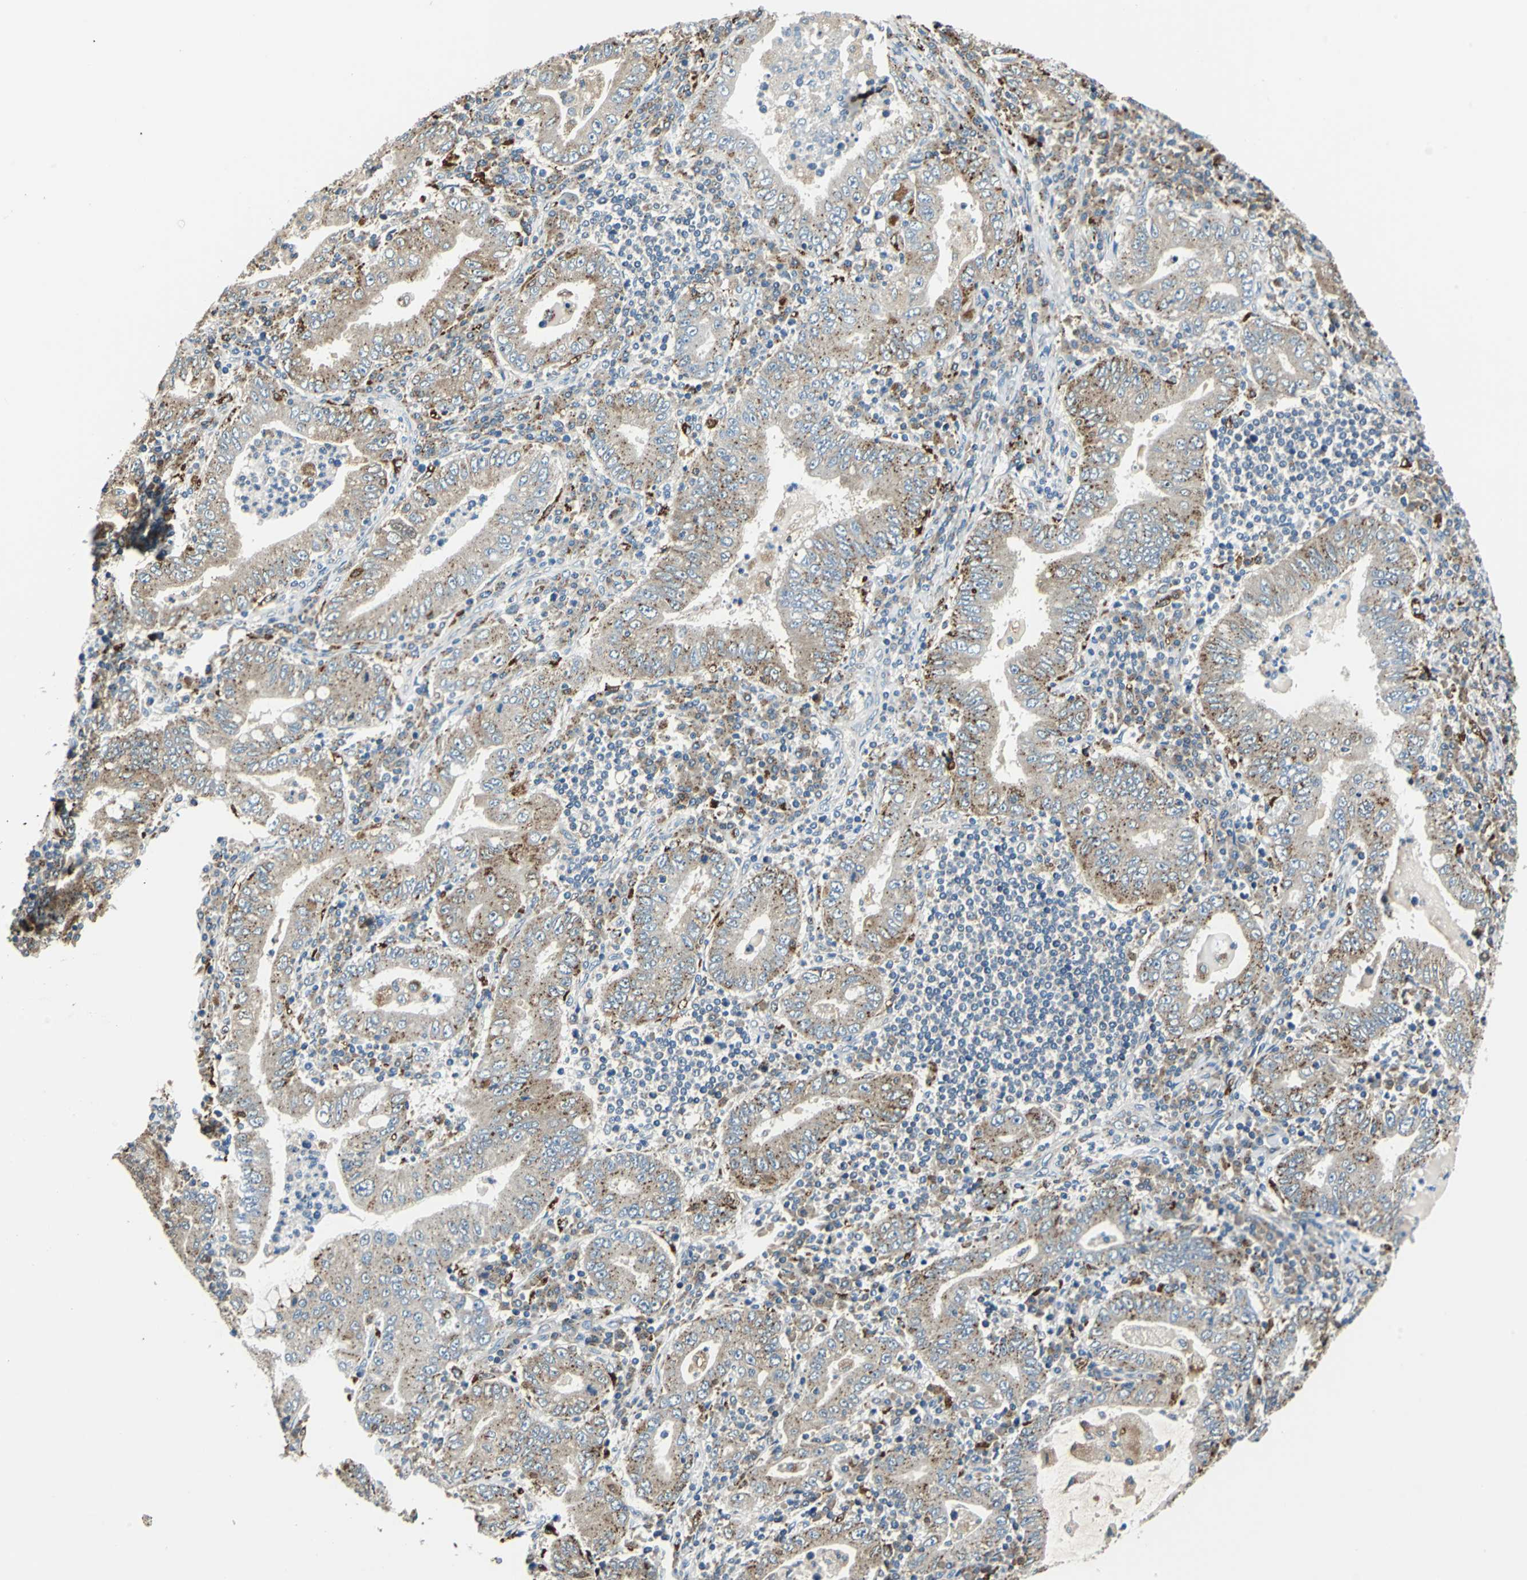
{"staining": {"intensity": "weak", "quantity": ">75%", "location": "cytoplasmic/membranous"}, "tissue": "stomach cancer", "cell_type": "Tumor cells", "image_type": "cancer", "snomed": [{"axis": "morphology", "description": "Normal tissue, NOS"}, {"axis": "morphology", "description": "Adenocarcinoma, NOS"}, {"axis": "topography", "description": "Esophagus"}, {"axis": "topography", "description": "Stomach, upper"}, {"axis": "topography", "description": "Peripheral nerve tissue"}], "caption": "A brown stain highlights weak cytoplasmic/membranous positivity of a protein in stomach cancer tumor cells.", "gene": "NIT1", "patient": {"sex": "male", "age": 62}}